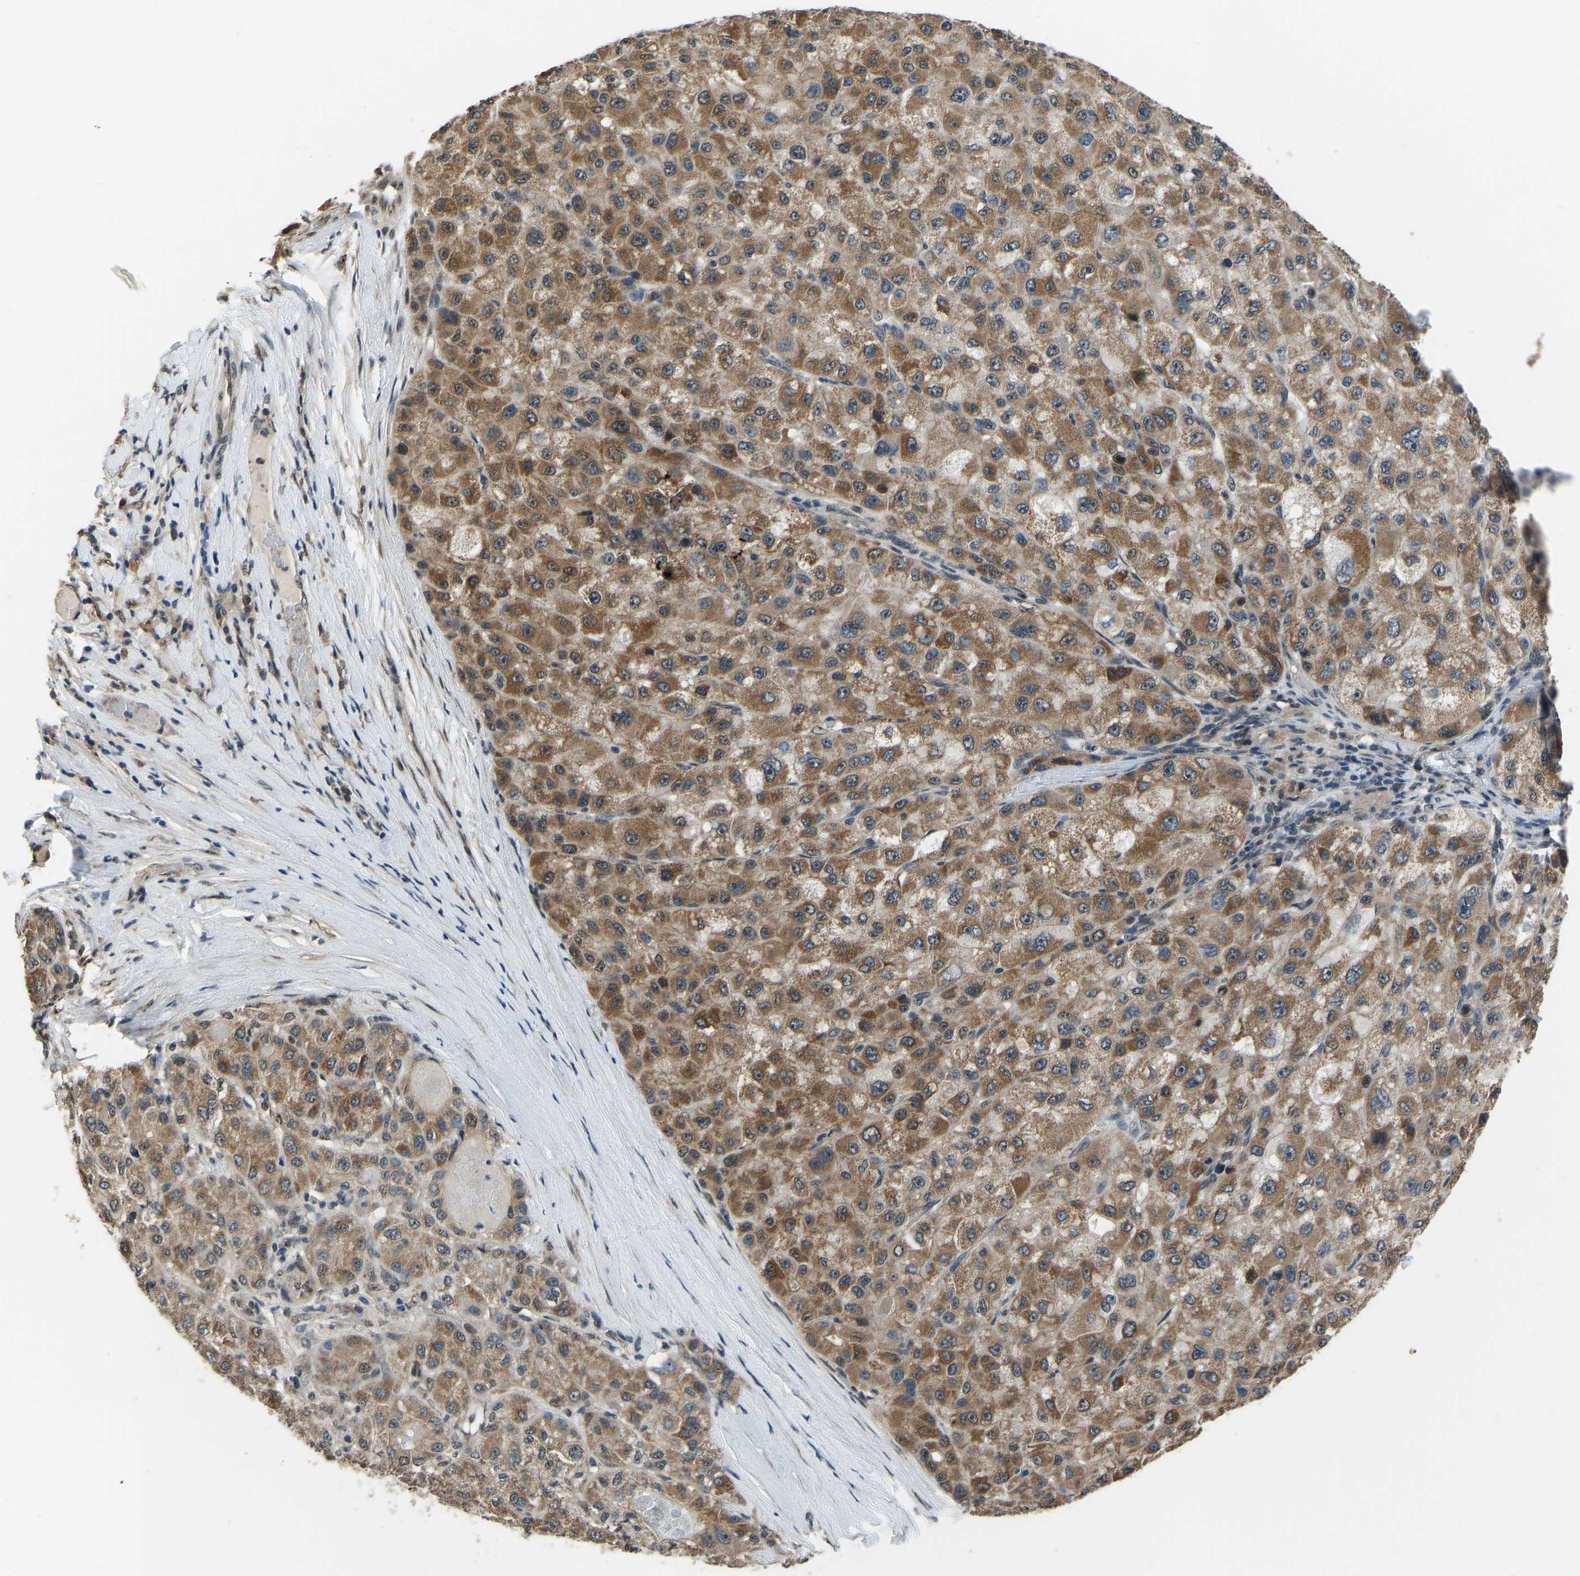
{"staining": {"intensity": "strong", "quantity": ">75%", "location": "cytoplasmic/membranous"}, "tissue": "liver cancer", "cell_type": "Tumor cells", "image_type": "cancer", "snomed": [{"axis": "morphology", "description": "Carcinoma, Hepatocellular, NOS"}, {"axis": "topography", "description": "Liver"}], "caption": "IHC image of neoplastic tissue: liver cancer stained using immunohistochemistry reveals high levels of strong protein expression localized specifically in the cytoplasmic/membranous of tumor cells, appearing as a cytoplasmic/membranous brown color.", "gene": "FOS", "patient": {"sex": "male", "age": 80}}